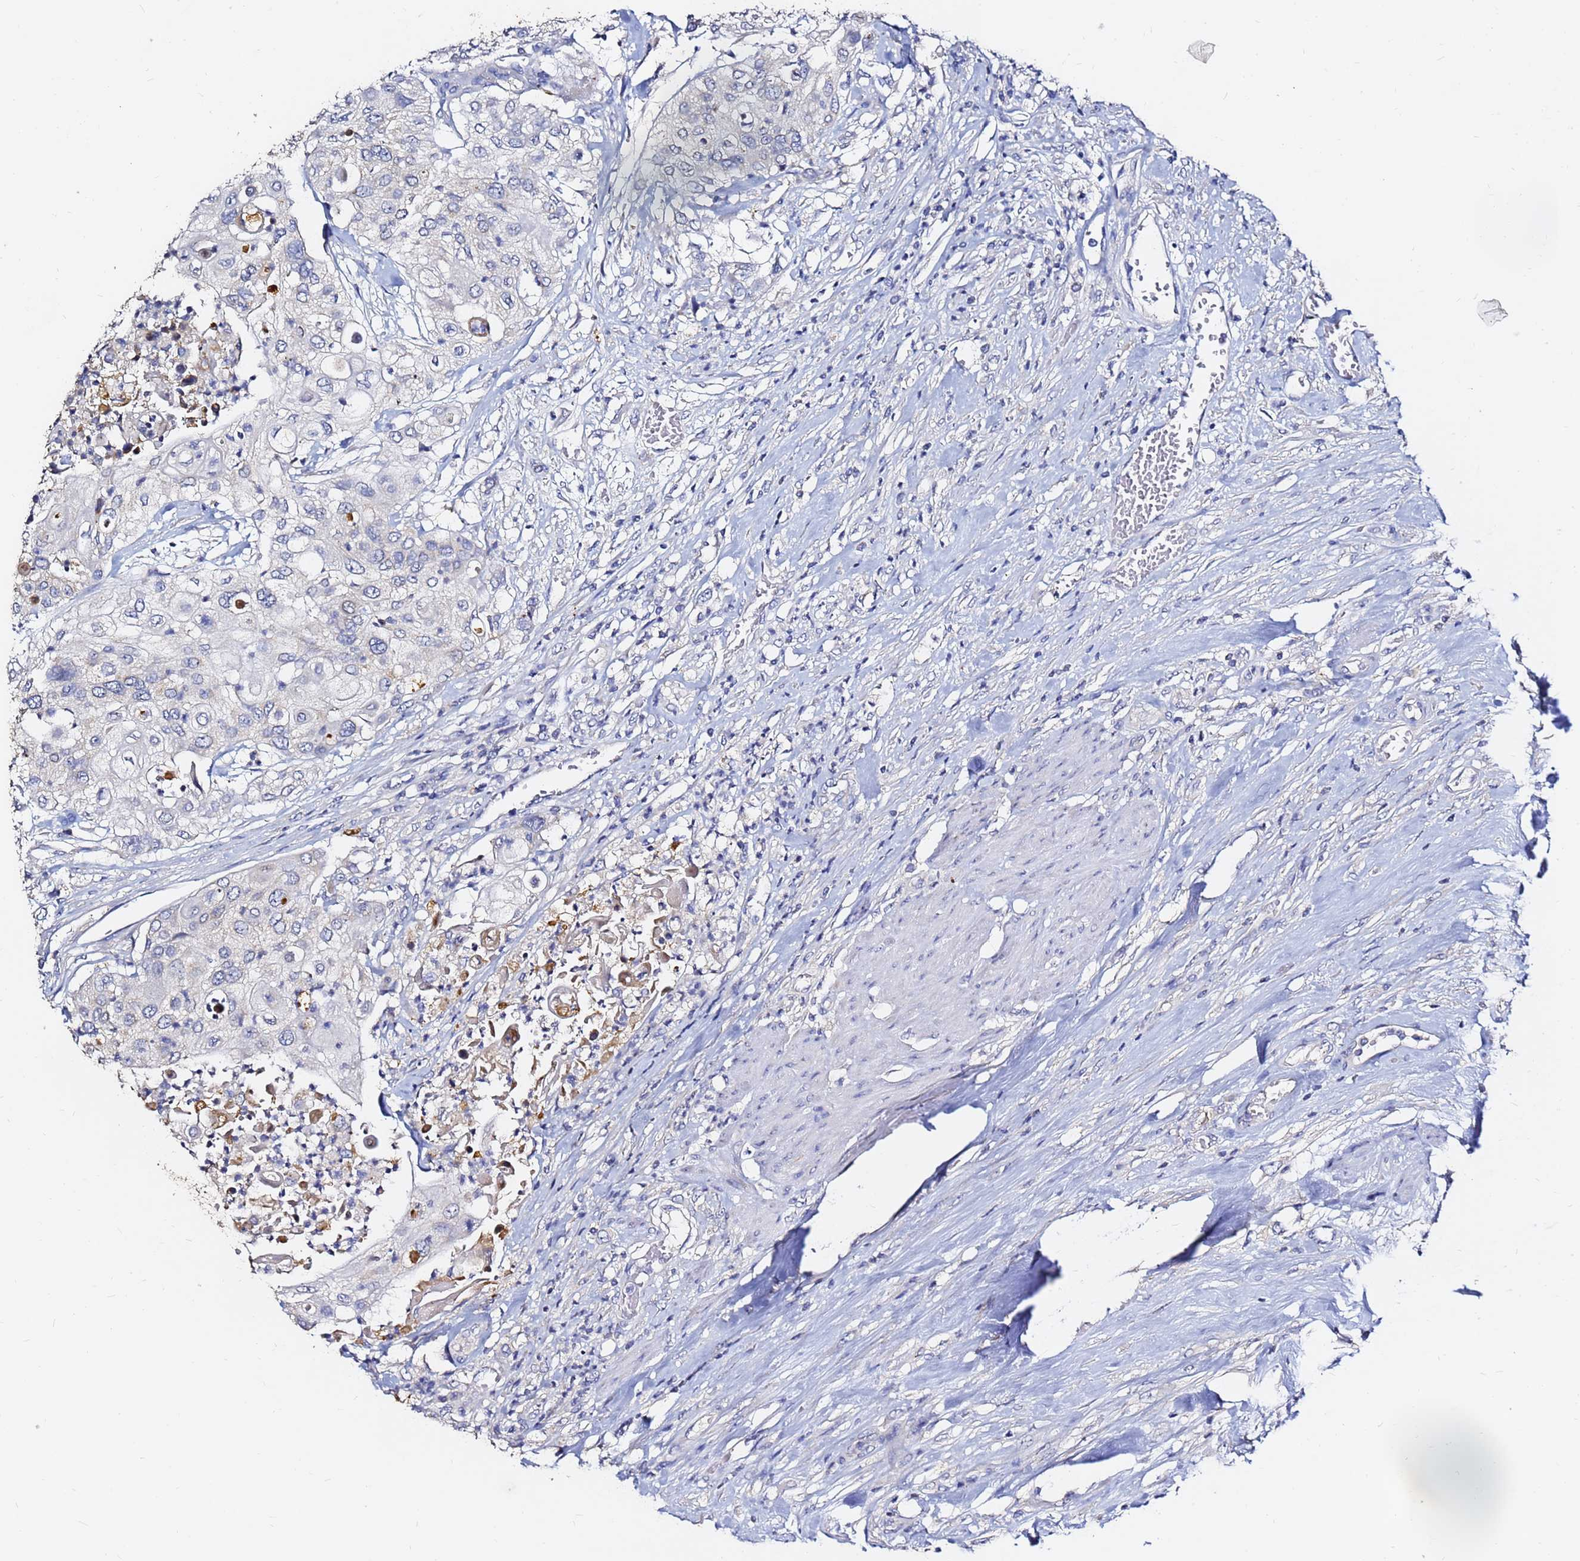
{"staining": {"intensity": "negative", "quantity": "none", "location": "none"}, "tissue": "urothelial cancer", "cell_type": "Tumor cells", "image_type": "cancer", "snomed": [{"axis": "morphology", "description": "Urothelial carcinoma, High grade"}, {"axis": "topography", "description": "Urinary bladder"}], "caption": "Protein analysis of high-grade urothelial carcinoma displays no significant staining in tumor cells.", "gene": "FAM183A", "patient": {"sex": "female", "age": 79}}